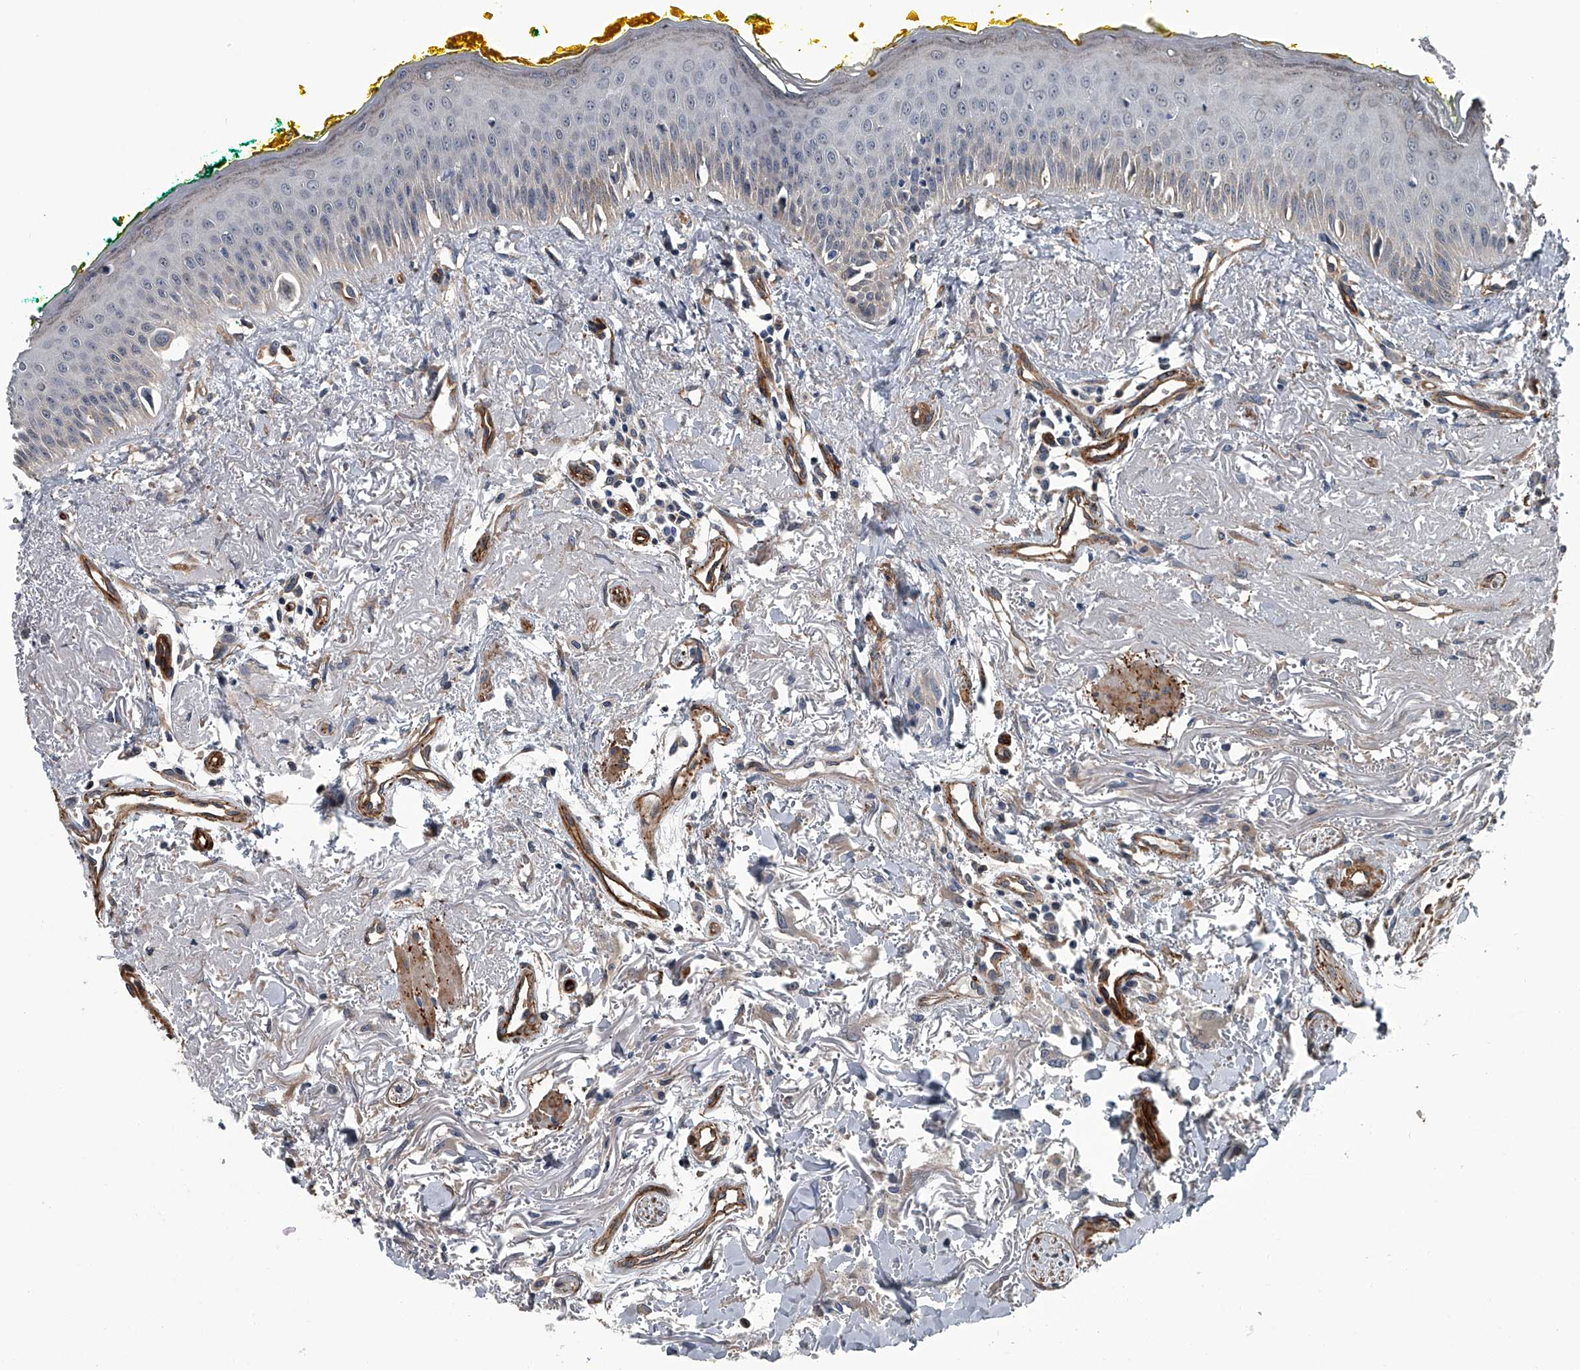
{"staining": {"intensity": "weak", "quantity": "25%-75%", "location": "cytoplasmic/membranous"}, "tissue": "oral mucosa", "cell_type": "Squamous epithelial cells", "image_type": "normal", "snomed": [{"axis": "morphology", "description": "Normal tissue, NOS"}, {"axis": "topography", "description": "Oral tissue"}], "caption": "High-magnification brightfield microscopy of normal oral mucosa stained with DAB (3,3'-diaminobenzidine) (brown) and counterstained with hematoxylin (blue). squamous epithelial cells exhibit weak cytoplasmic/membranous staining is present in about25%-75% of cells.", "gene": "LDLRAD2", "patient": {"sex": "female", "age": 70}}